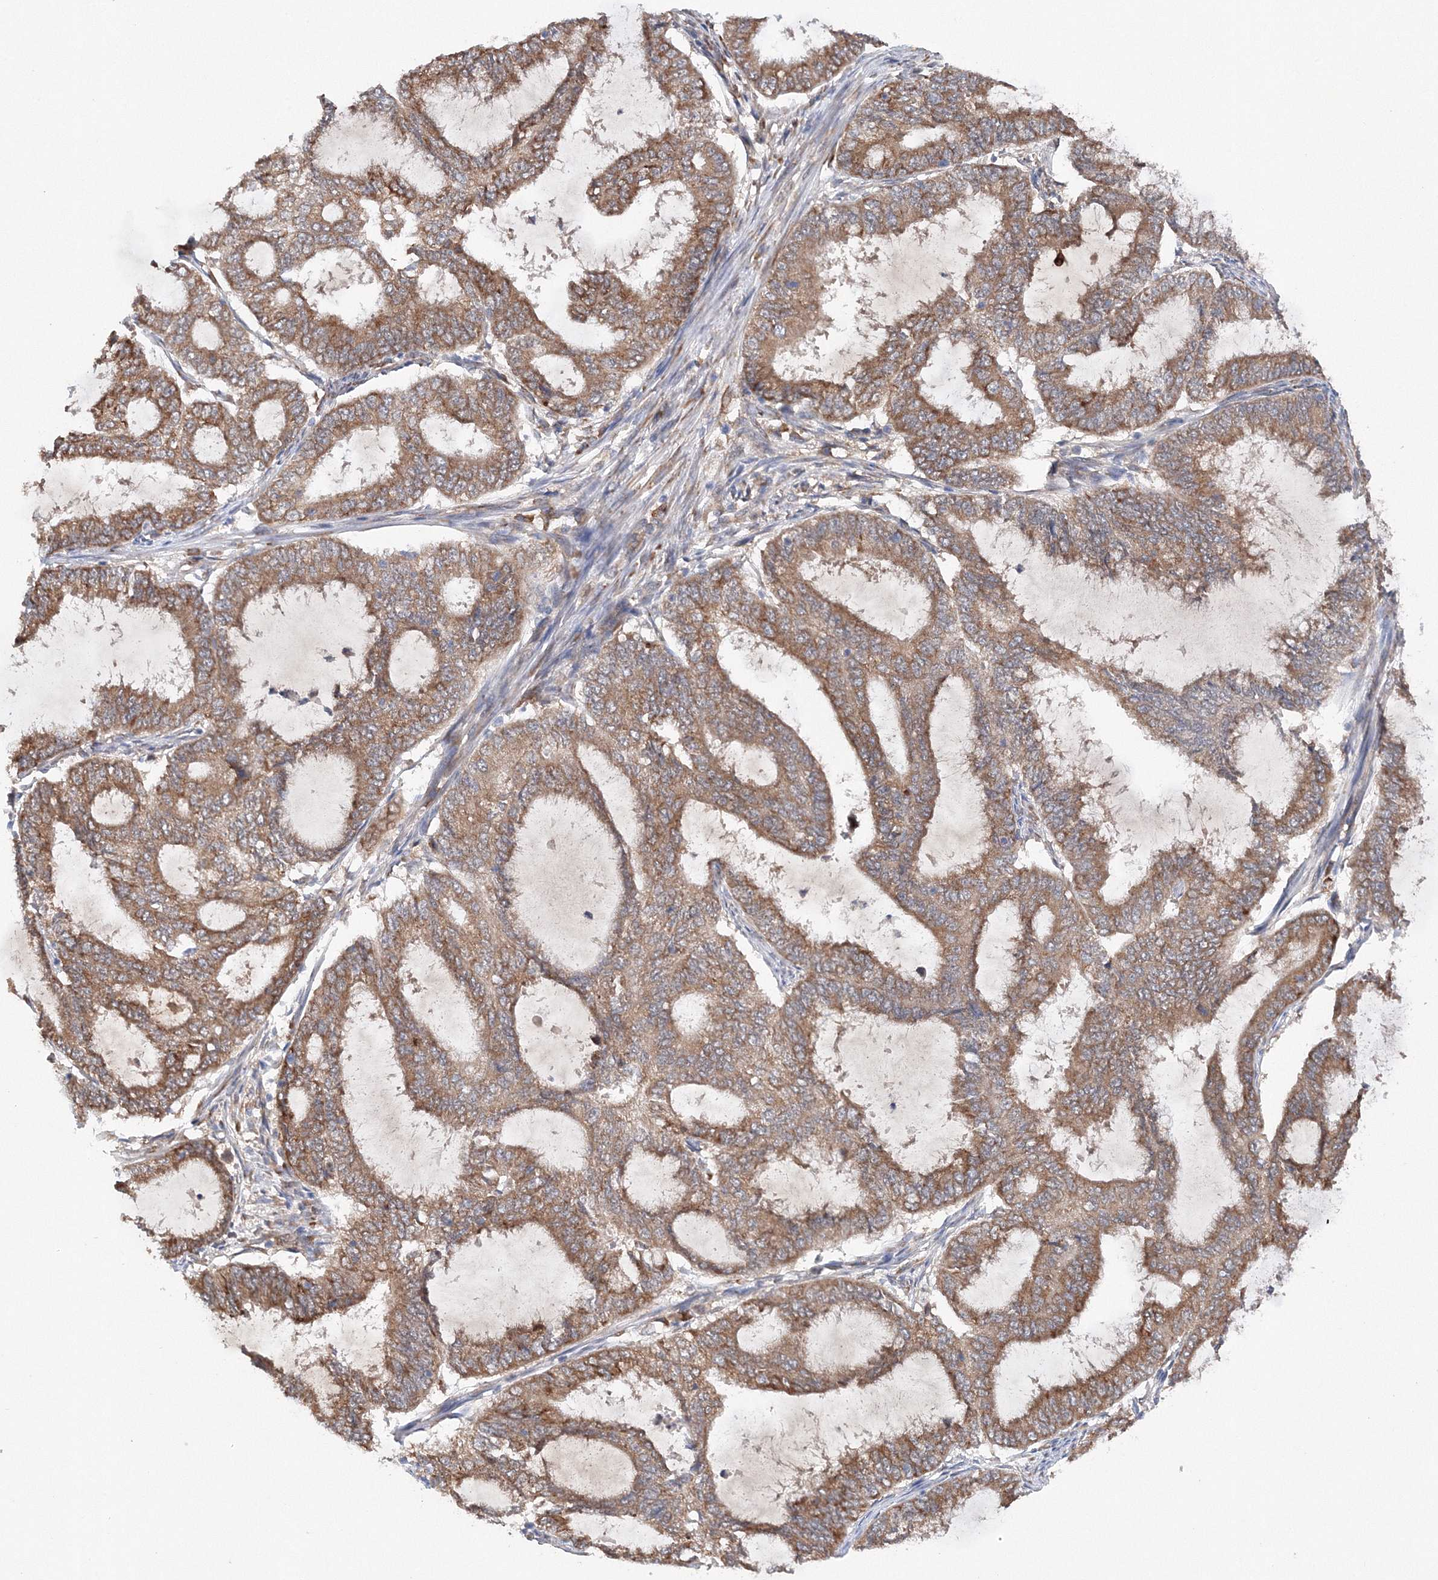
{"staining": {"intensity": "moderate", "quantity": ">75%", "location": "cytoplasmic/membranous"}, "tissue": "endometrial cancer", "cell_type": "Tumor cells", "image_type": "cancer", "snomed": [{"axis": "morphology", "description": "Adenocarcinoma, NOS"}, {"axis": "topography", "description": "Endometrium"}], "caption": "Protein analysis of endometrial cancer tissue shows moderate cytoplasmic/membranous positivity in approximately >75% of tumor cells. (DAB (3,3'-diaminobenzidine) = brown stain, brightfield microscopy at high magnification).", "gene": "DIS3L2", "patient": {"sex": "female", "age": 51}}